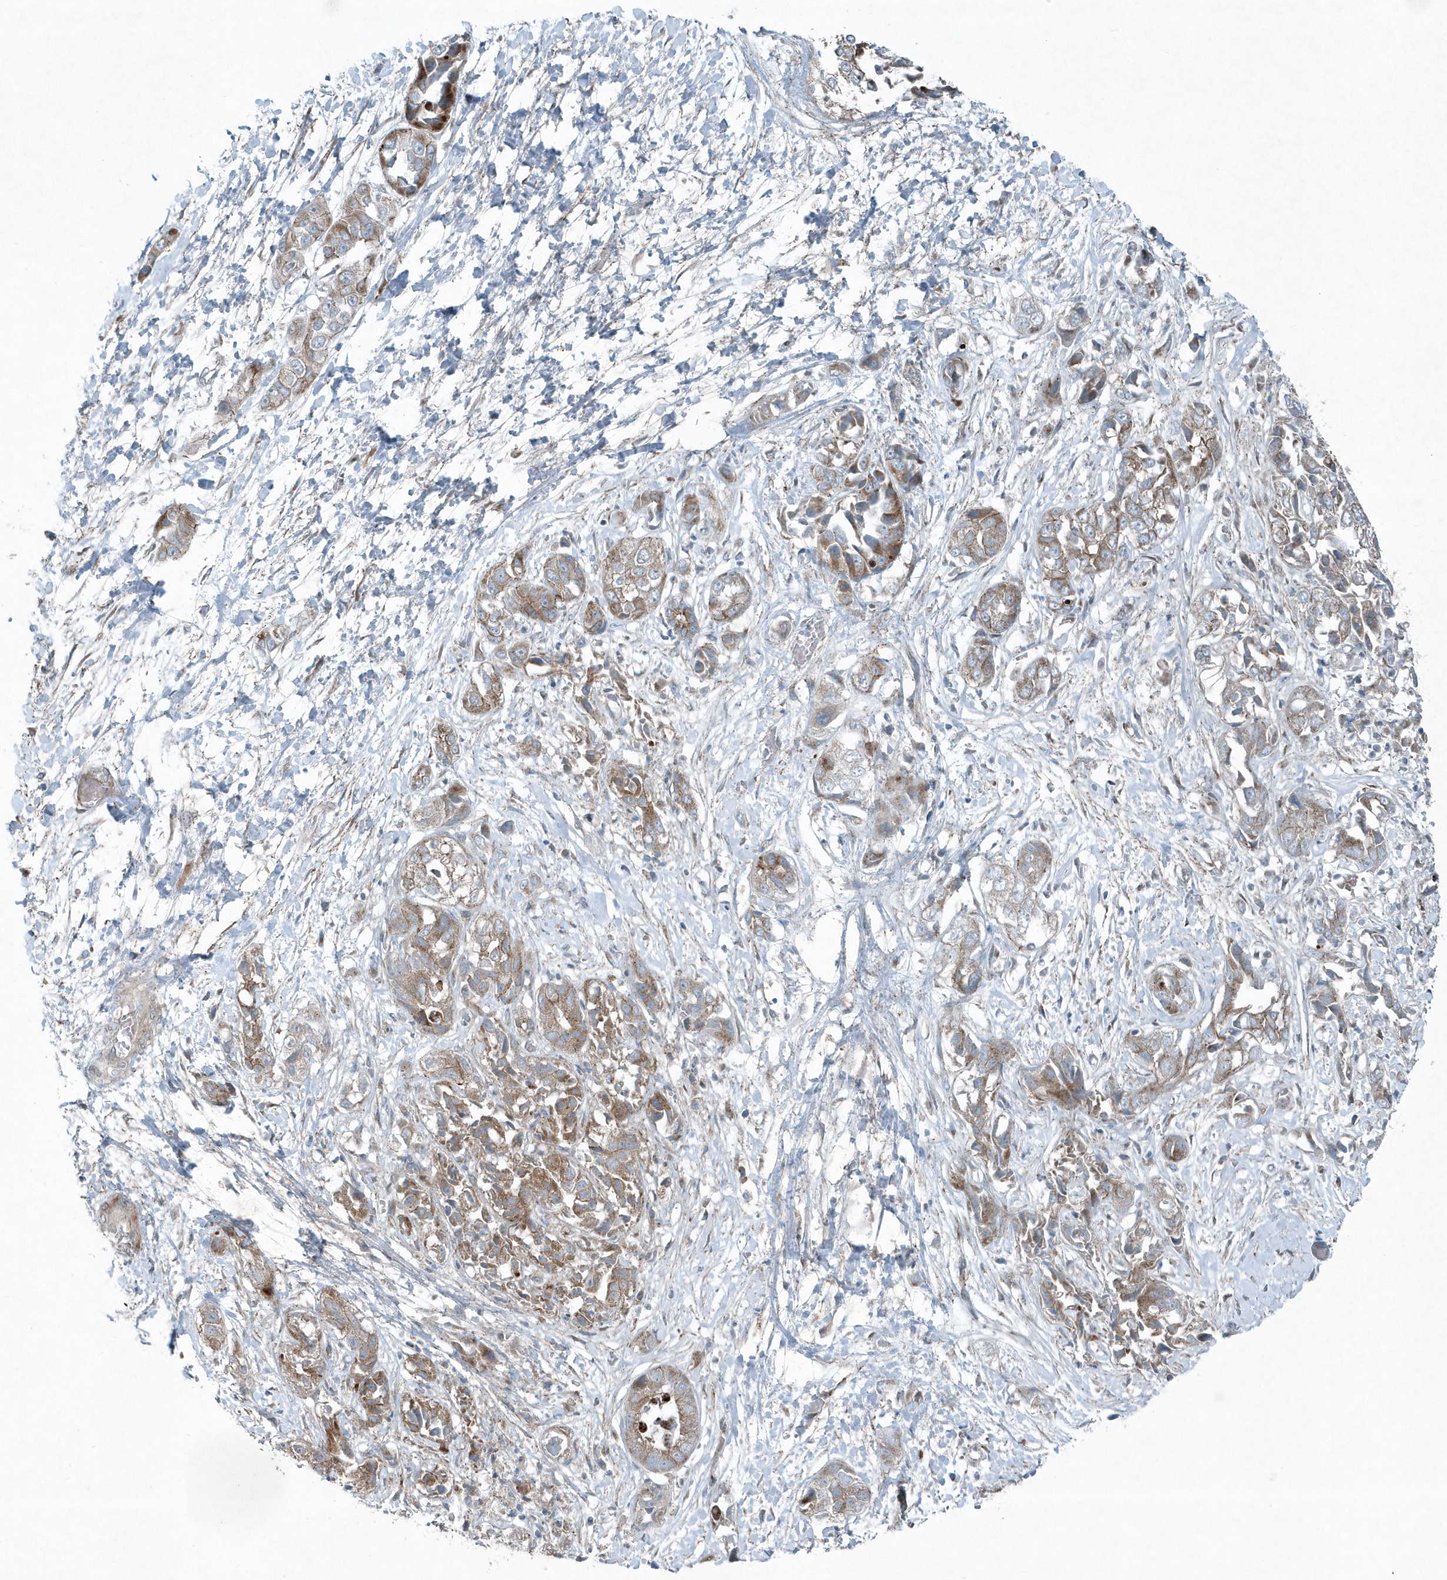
{"staining": {"intensity": "moderate", "quantity": ">75%", "location": "cytoplasmic/membranous"}, "tissue": "liver cancer", "cell_type": "Tumor cells", "image_type": "cancer", "snomed": [{"axis": "morphology", "description": "Cholangiocarcinoma"}, {"axis": "topography", "description": "Liver"}], "caption": "The photomicrograph exhibits immunohistochemical staining of liver cholangiocarcinoma. There is moderate cytoplasmic/membranous expression is seen in about >75% of tumor cells. (IHC, brightfield microscopy, high magnification).", "gene": "GCC2", "patient": {"sex": "female", "age": 52}}